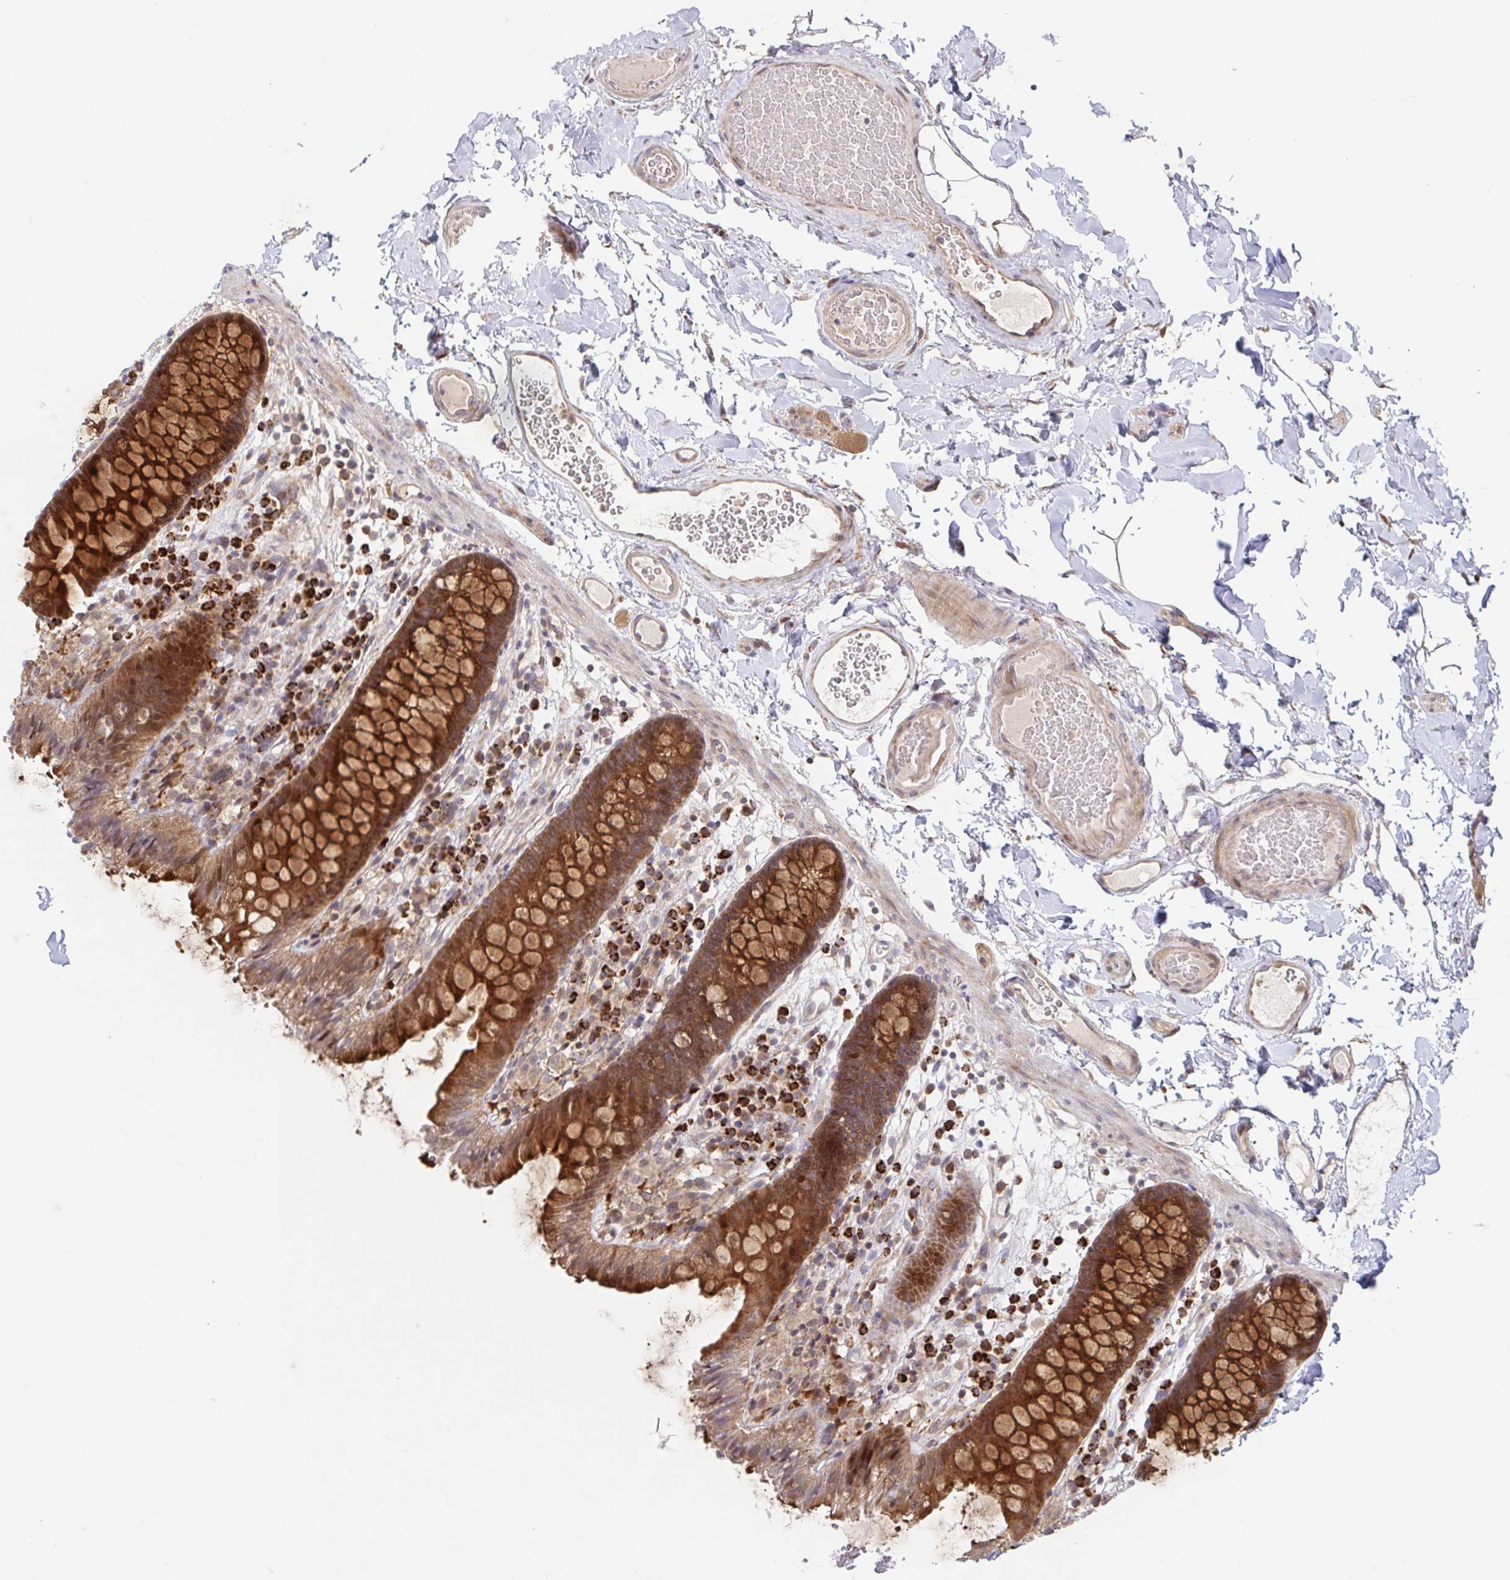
{"staining": {"intensity": "weak", "quantity": ">75%", "location": "cytoplasmic/membranous"}, "tissue": "colon", "cell_type": "Endothelial cells", "image_type": "normal", "snomed": [{"axis": "morphology", "description": "Normal tissue, NOS"}, {"axis": "topography", "description": "Colon"}], "caption": "Immunohistochemical staining of benign colon displays weak cytoplasmic/membranous protein expression in approximately >75% of endothelial cells. (Stains: DAB (3,3'-diaminobenzidine) in brown, nuclei in blue, Microscopy: brightfield microscopy at high magnification).", "gene": "AACS", "patient": {"sex": "male", "age": 84}}